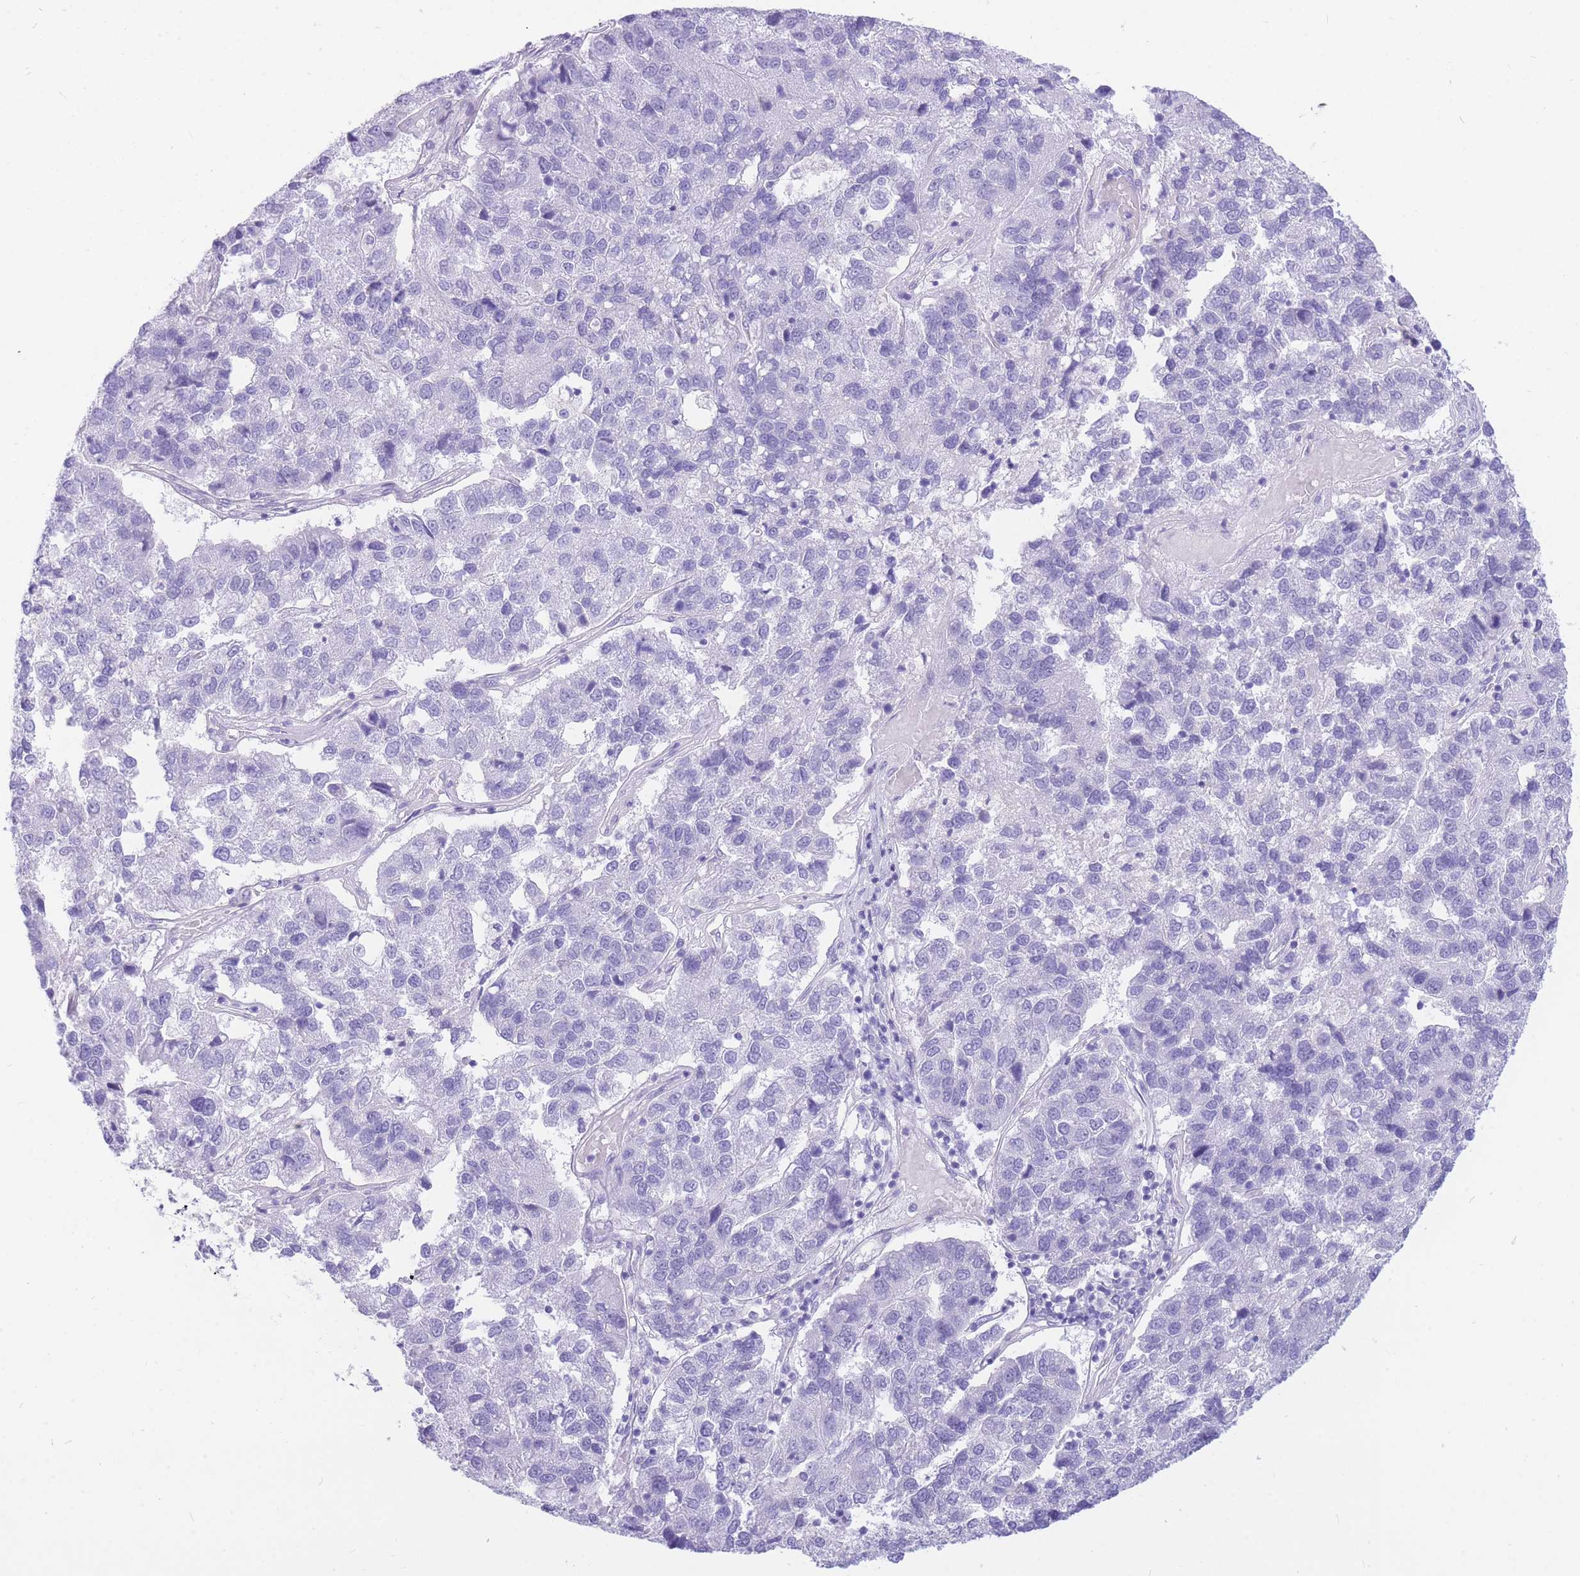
{"staining": {"intensity": "negative", "quantity": "none", "location": "none"}, "tissue": "pancreatic cancer", "cell_type": "Tumor cells", "image_type": "cancer", "snomed": [{"axis": "morphology", "description": "Adenocarcinoma, NOS"}, {"axis": "topography", "description": "Pancreas"}], "caption": "An image of human adenocarcinoma (pancreatic) is negative for staining in tumor cells.", "gene": "ZNF311", "patient": {"sex": "female", "age": 61}}